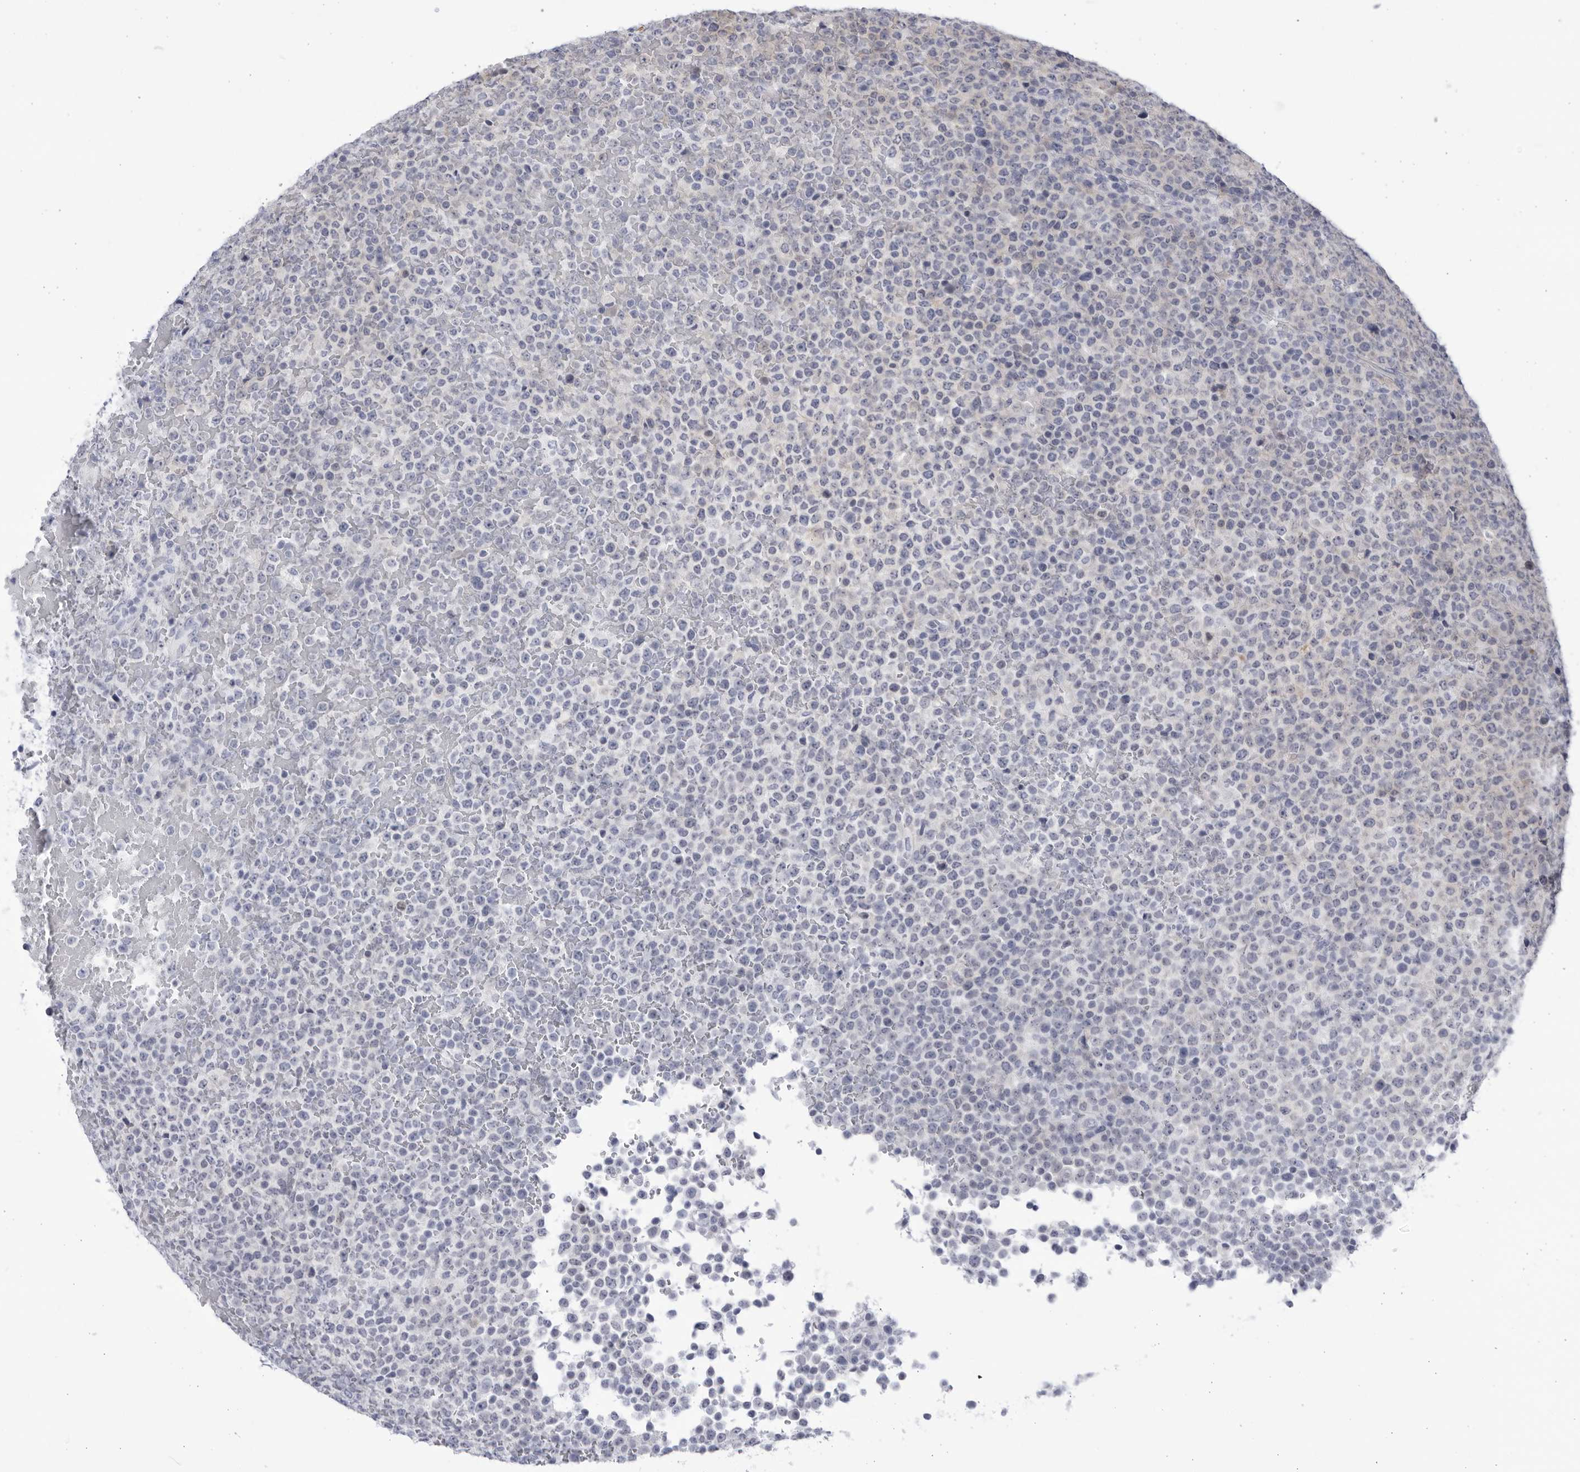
{"staining": {"intensity": "negative", "quantity": "none", "location": "none"}, "tissue": "lymphoma", "cell_type": "Tumor cells", "image_type": "cancer", "snomed": [{"axis": "morphology", "description": "Malignant lymphoma, non-Hodgkin's type, High grade"}, {"axis": "topography", "description": "Lymph node"}], "caption": "Immunohistochemical staining of human lymphoma demonstrates no significant expression in tumor cells. (DAB (3,3'-diaminobenzidine) immunohistochemistry (IHC) with hematoxylin counter stain).", "gene": "CCDC181", "patient": {"sex": "male", "age": 13}}